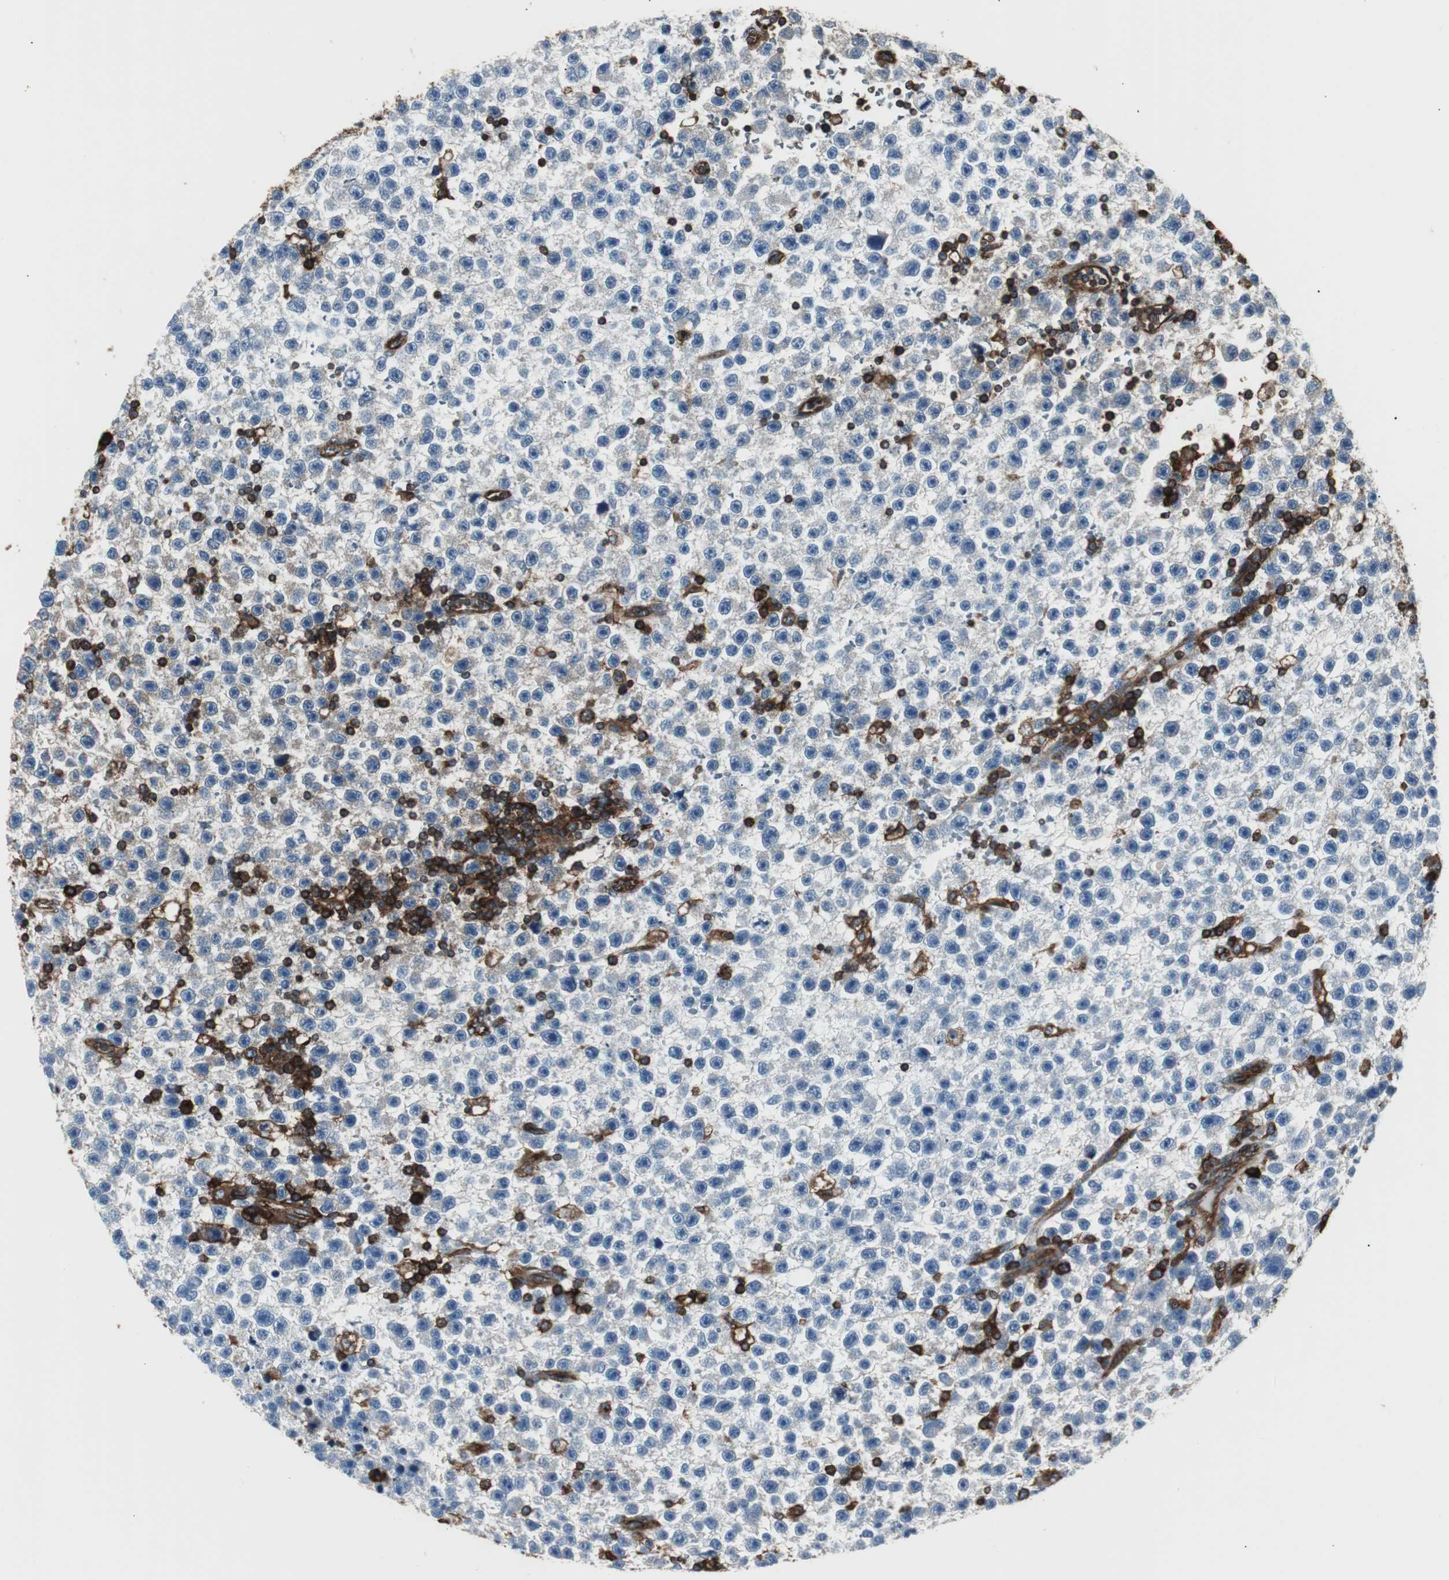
{"staining": {"intensity": "negative", "quantity": "none", "location": "none"}, "tissue": "testis cancer", "cell_type": "Tumor cells", "image_type": "cancer", "snomed": [{"axis": "morphology", "description": "Seminoma, NOS"}, {"axis": "topography", "description": "Testis"}], "caption": "There is no significant staining in tumor cells of testis cancer. The staining is performed using DAB (3,3'-diaminobenzidine) brown chromogen with nuclei counter-stained in using hematoxylin.", "gene": "B2M", "patient": {"sex": "male", "age": 33}}